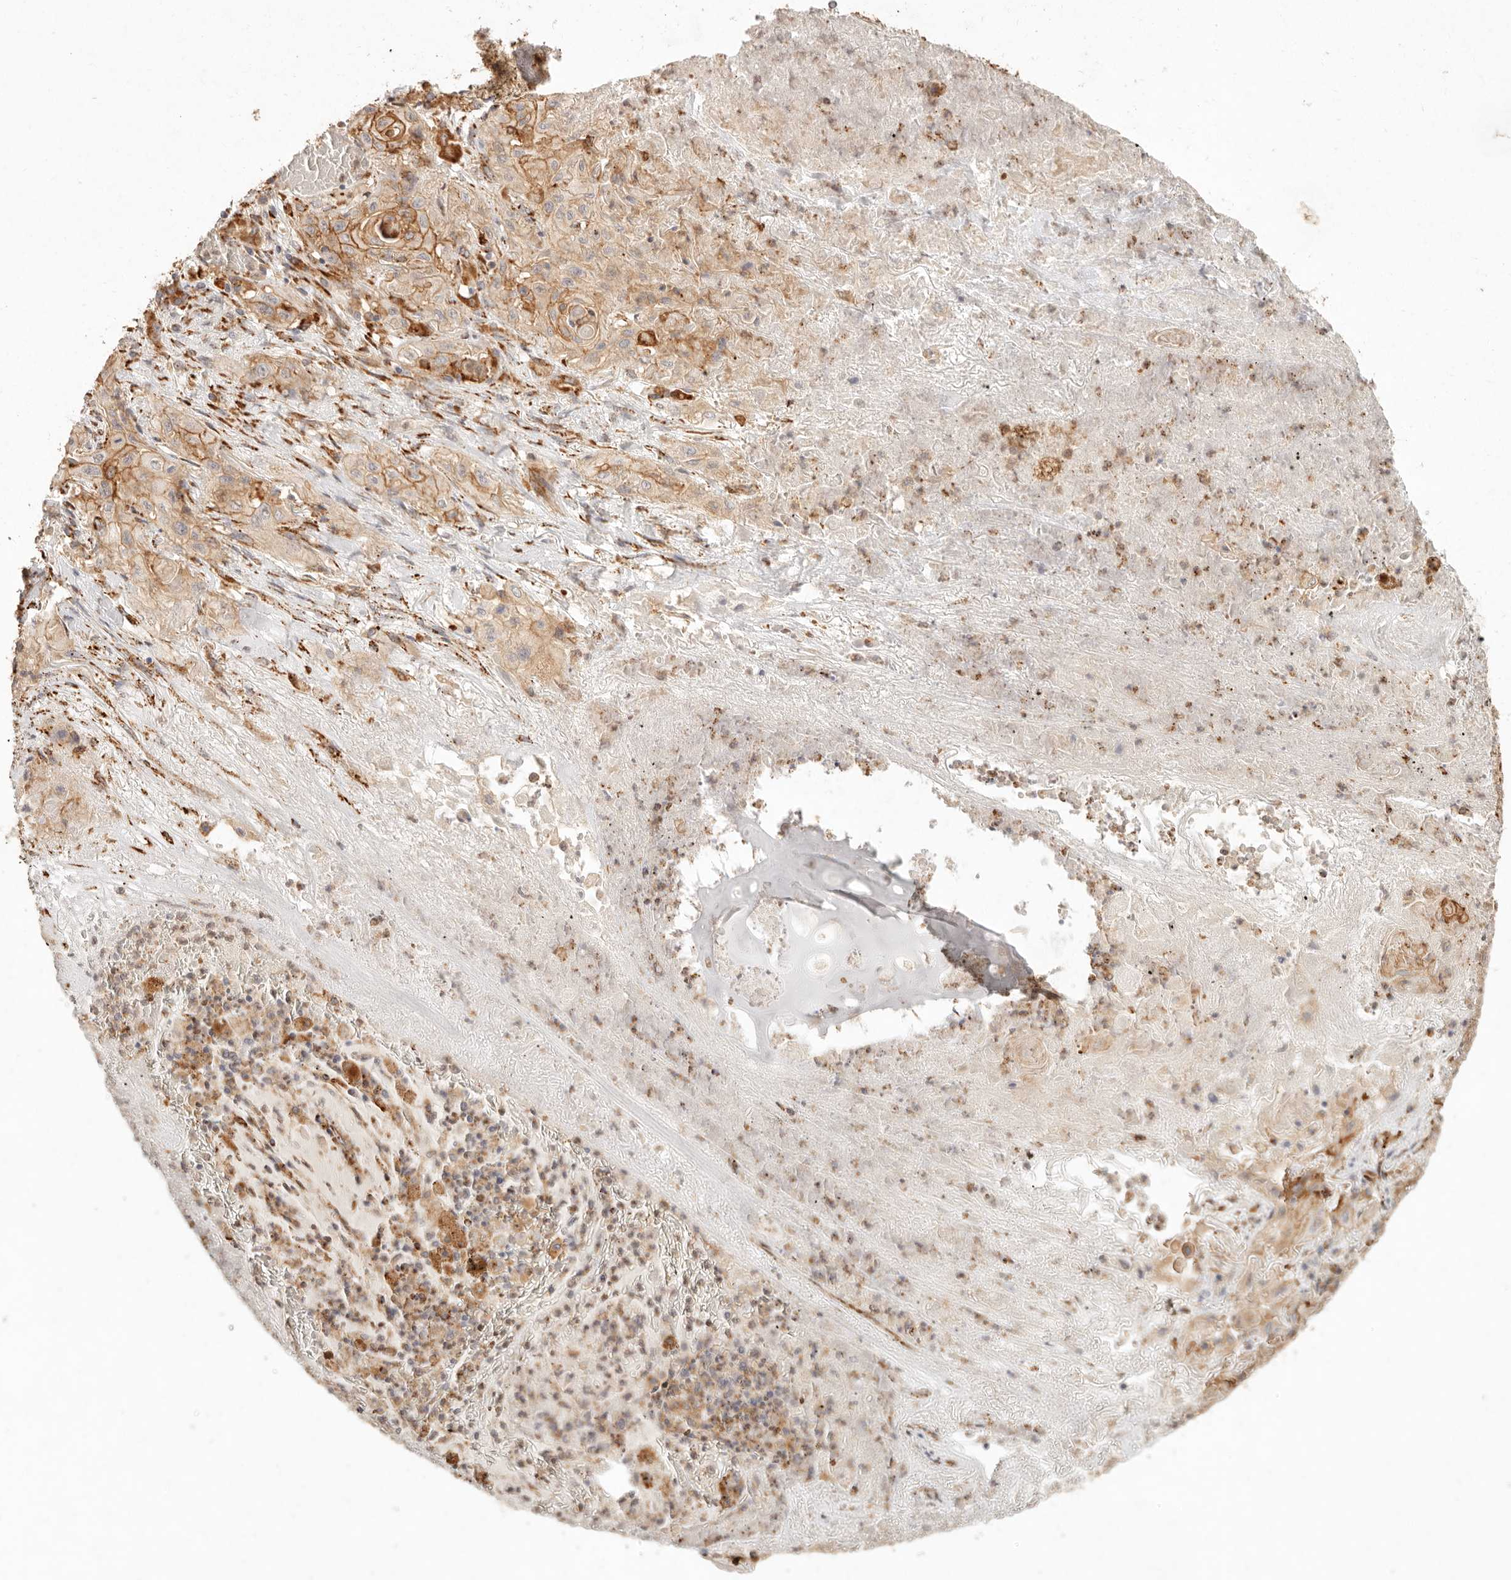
{"staining": {"intensity": "moderate", "quantity": ">75%", "location": "cytoplasmic/membranous"}, "tissue": "lung cancer", "cell_type": "Tumor cells", "image_type": "cancer", "snomed": [{"axis": "morphology", "description": "Squamous cell carcinoma, NOS"}, {"axis": "topography", "description": "Lung"}], "caption": "The photomicrograph exhibits a brown stain indicating the presence of a protein in the cytoplasmic/membranous of tumor cells in lung cancer (squamous cell carcinoma). The protein of interest is shown in brown color, while the nuclei are stained blue.", "gene": "C1orf127", "patient": {"sex": "female", "age": 47}}